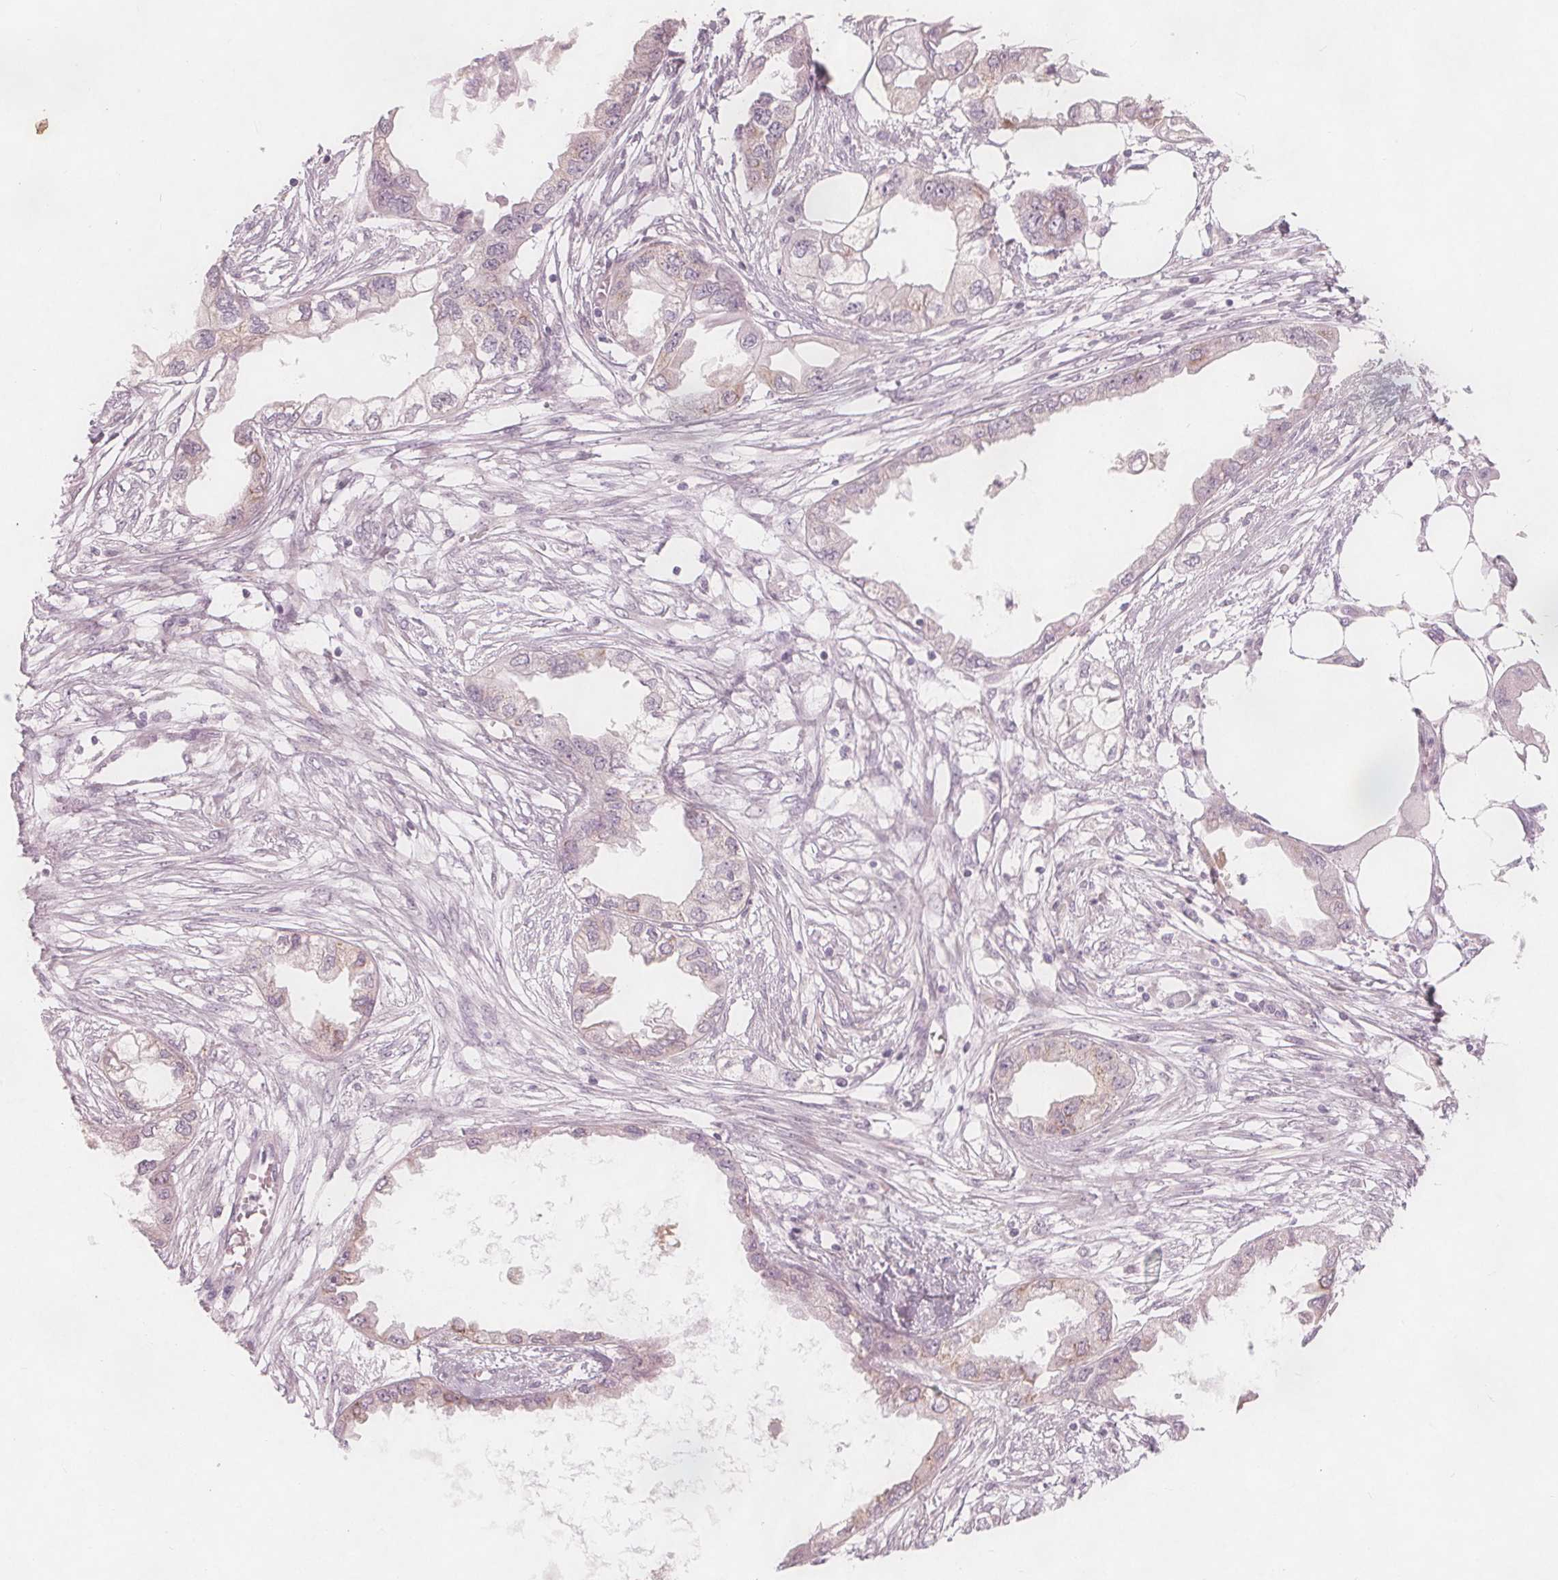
{"staining": {"intensity": "weak", "quantity": "<25%", "location": "cytoplasmic/membranous"}, "tissue": "endometrial cancer", "cell_type": "Tumor cells", "image_type": "cancer", "snomed": [{"axis": "morphology", "description": "Adenocarcinoma, NOS"}, {"axis": "morphology", "description": "Adenocarcinoma, metastatic, NOS"}, {"axis": "topography", "description": "Adipose tissue"}, {"axis": "topography", "description": "Endometrium"}], "caption": "Immunohistochemical staining of human endometrial cancer (adenocarcinoma) shows no significant expression in tumor cells.", "gene": "BRSK1", "patient": {"sex": "female", "age": 67}}